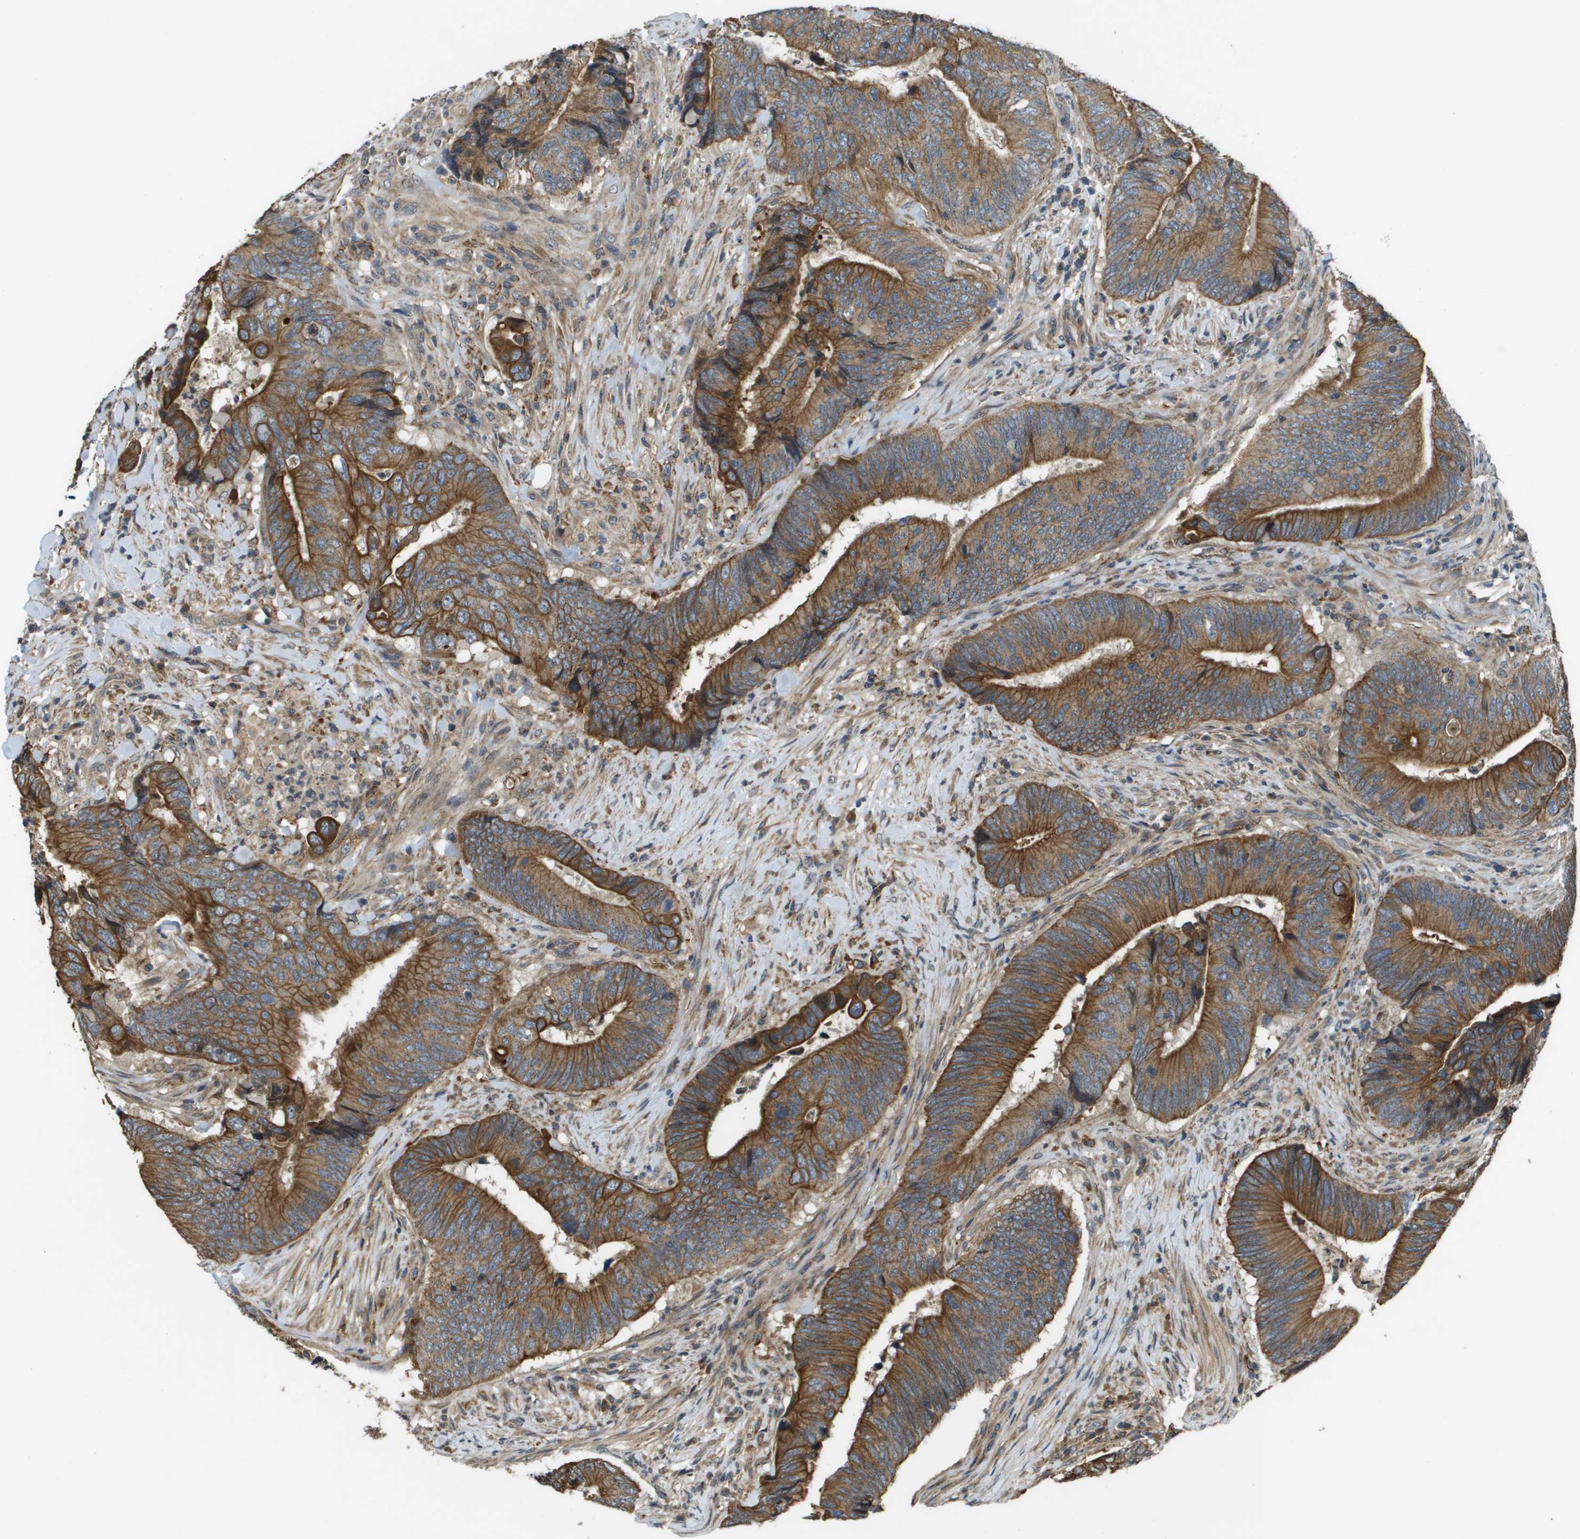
{"staining": {"intensity": "strong", "quantity": ">75%", "location": "cytoplasmic/membranous"}, "tissue": "colorectal cancer", "cell_type": "Tumor cells", "image_type": "cancer", "snomed": [{"axis": "morphology", "description": "Normal tissue, NOS"}, {"axis": "morphology", "description": "Adenocarcinoma, NOS"}, {"axis": "topography", "description": "Colon"}], "caption": "IHC histopathology image of colorectal adenocarcinoma stained for a protein (brown), which exhibits high levels of strong cytoplasmic/membranous expression in approximately >75% of tumor cells.", "gene": "CDKN2C", "patient": {"sex": "male", "age": 56}}